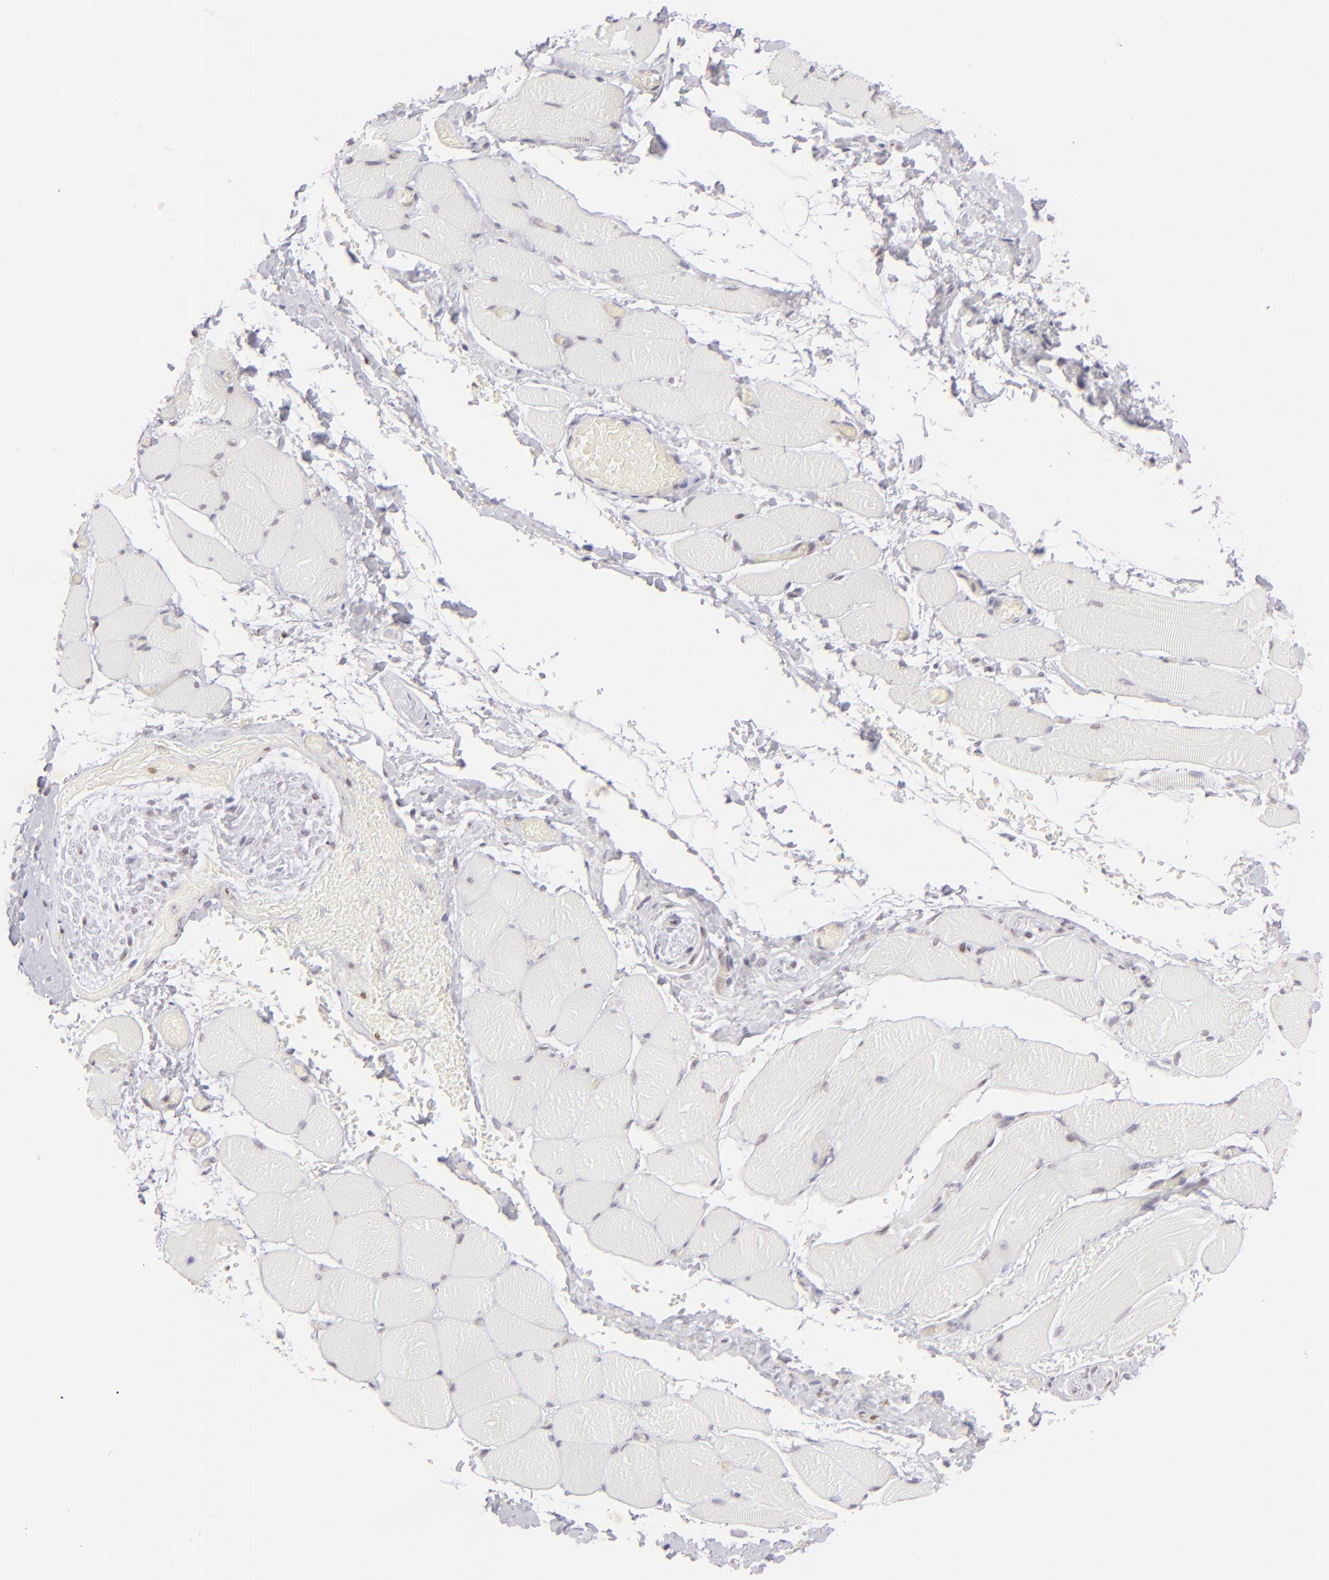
{"staining": {"intensity": "negative", "quantity": "none", "location": "none"}, "tissue": "skeletal muscle", "cell_type": "Myocytes", "image_type": "normal", "snomed": [{"axis": "morphology", "description": "Normal tissue, NOS"}, {"axis": "topography", "description": "Skeletal muscle"}, {"axis": "topography", "description": "Soft tissue"}], "caption": "IHC histopathology image of benign human skeletal muscle stained for a protein (brown), which demonstrates no expression in myocytes.", "gene": "POU2F1", "patient": {"sex": "female", "age": 58}}